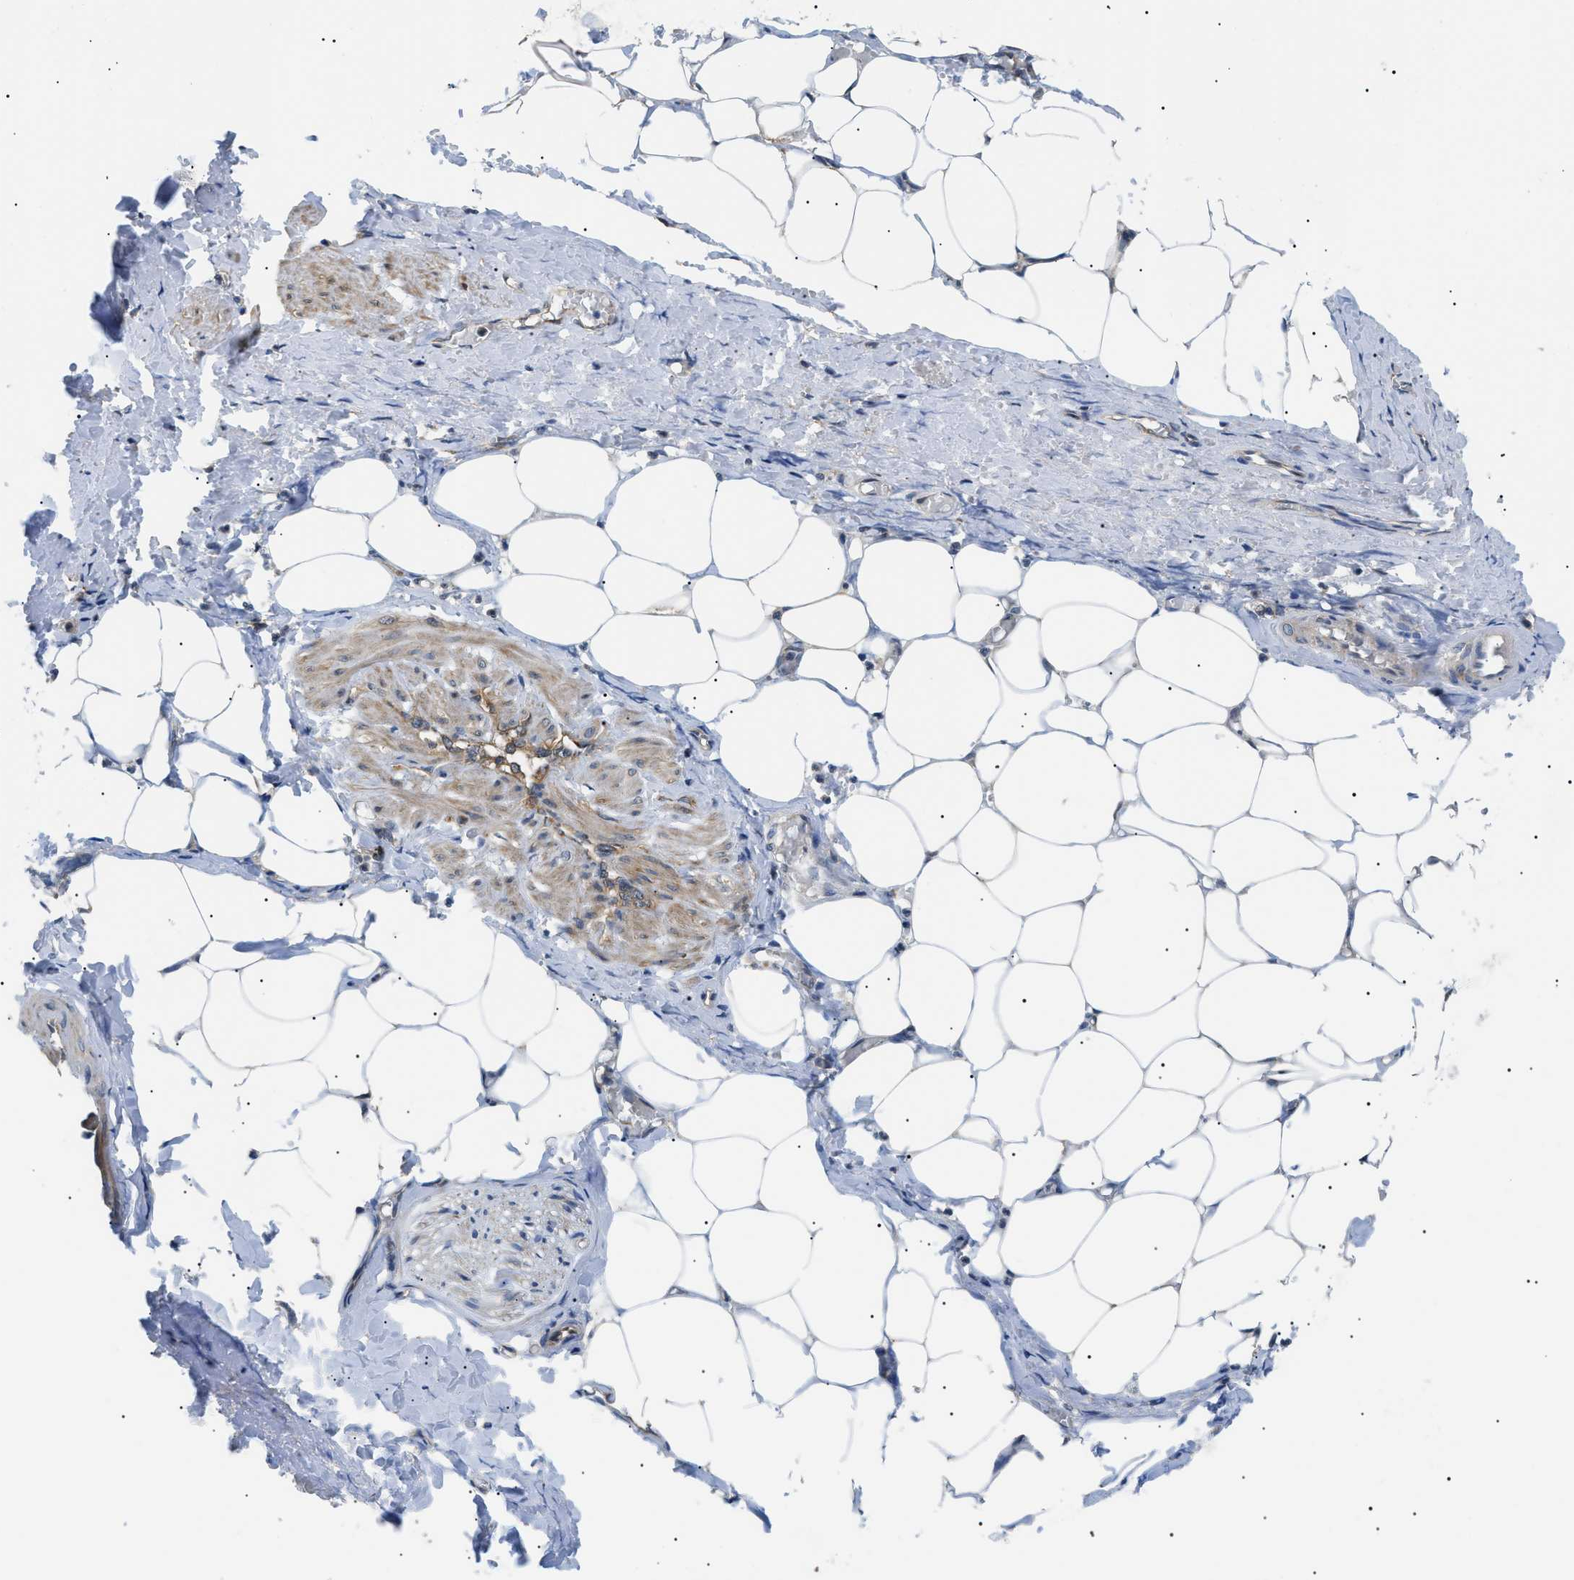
{"staining": {"intensity": "moderate", "quantity": "25%-75%", "location": "cytoplasmic/membranous"}, "tissue": "adipose tissue", "cell_type": "Adipocytes", "image_type": "normal", "snomed": [{"axis": "morphology", "description": "Normal tissue, NOS"}, {"axis": "topography", "description": "Soft tissue"}, {"axis": "topography", "description": "Vascular tissue"}], "caption": "The image exhibits staining of benign adipose tissue, revealing moderate cytoplasmic/membranous protein staining (brown color) within adipocytes.", "gene": "SRPK1", "patient": {"sex": "female", "age": 35}}